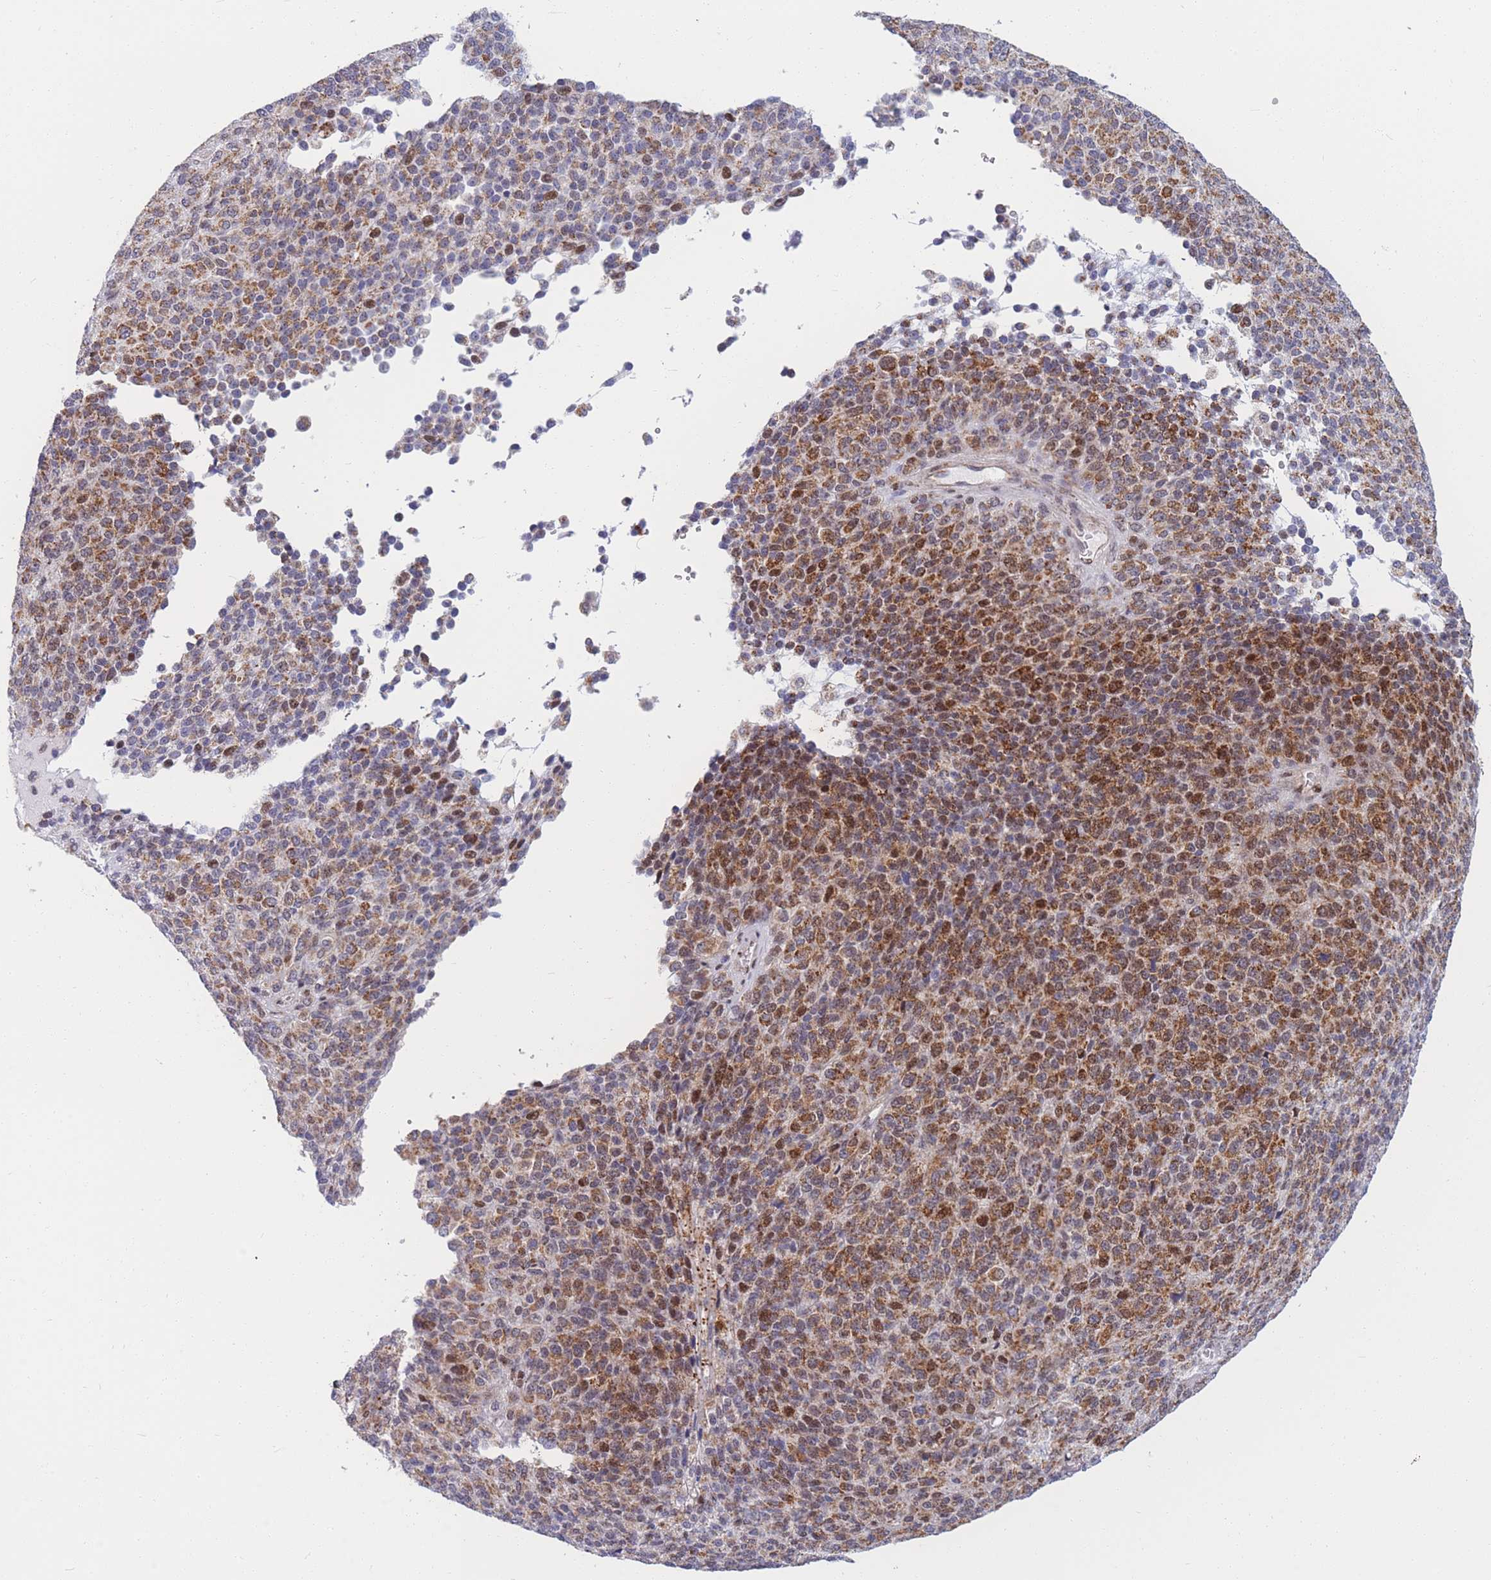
{"staining": {"intensity": "strong", "quantity": "25%-75%", "location": "cytoplasmic/membranous"}, "tissue": "melanoma", "cell_type": "Tumor cells", "image_type": "cancer", "snomed": [{"axis": "morphology", "description": "Malignant melanoma, Metastatic site"}, {"axis": "topography", "description": "Brain"}], "caption": "Protein staining of melanoma tissue exhibits strong cytoplasmic/membranous expression in approximately 25%-75% of tumor cells.", "gene": "MOB4", "patient": {"sex": "female", "age": 56}}